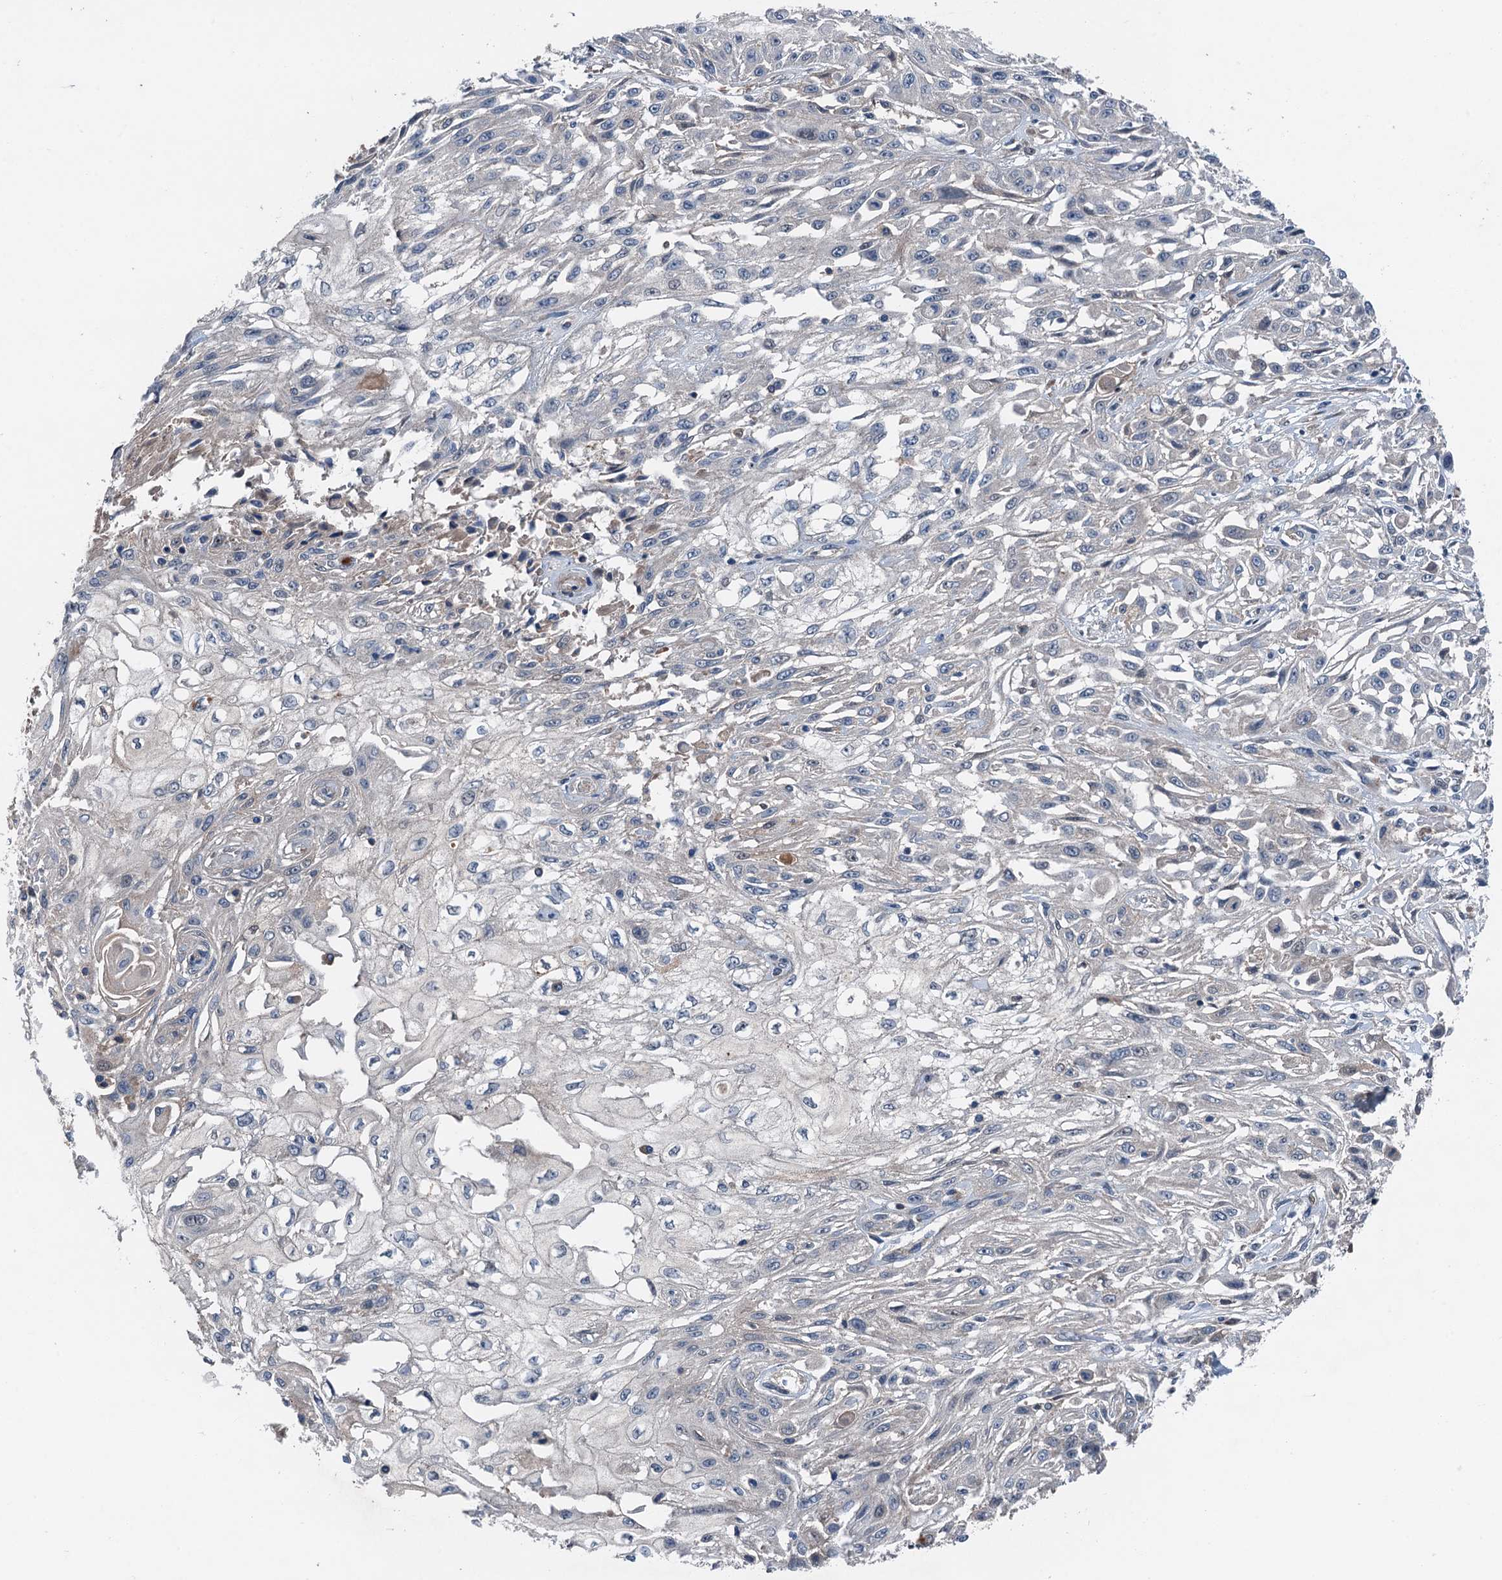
{"staining": {"intensity": "negative", "quantity": "none", "location": "none"}, "tissue": "skin cancer", "cell_type": "Tumor cells", "image_type": "cancer", "snomed": [{"axis": "morphology", "description": "Squamous cell carcinoma, NOS"}, {"axis": "morphology", "description": "Squamous cell carcinoma, metastatic, NOS"}, {"axis": "topography", "description": "Skin"}, {"axis": "topography", "description": "Lymph node"}], "caption": "Tumor cells show no significant staining in skin squamous cell carcinoma.", "gene": "SLC2A10", "patient": {"sex": "male", "age": 75}}